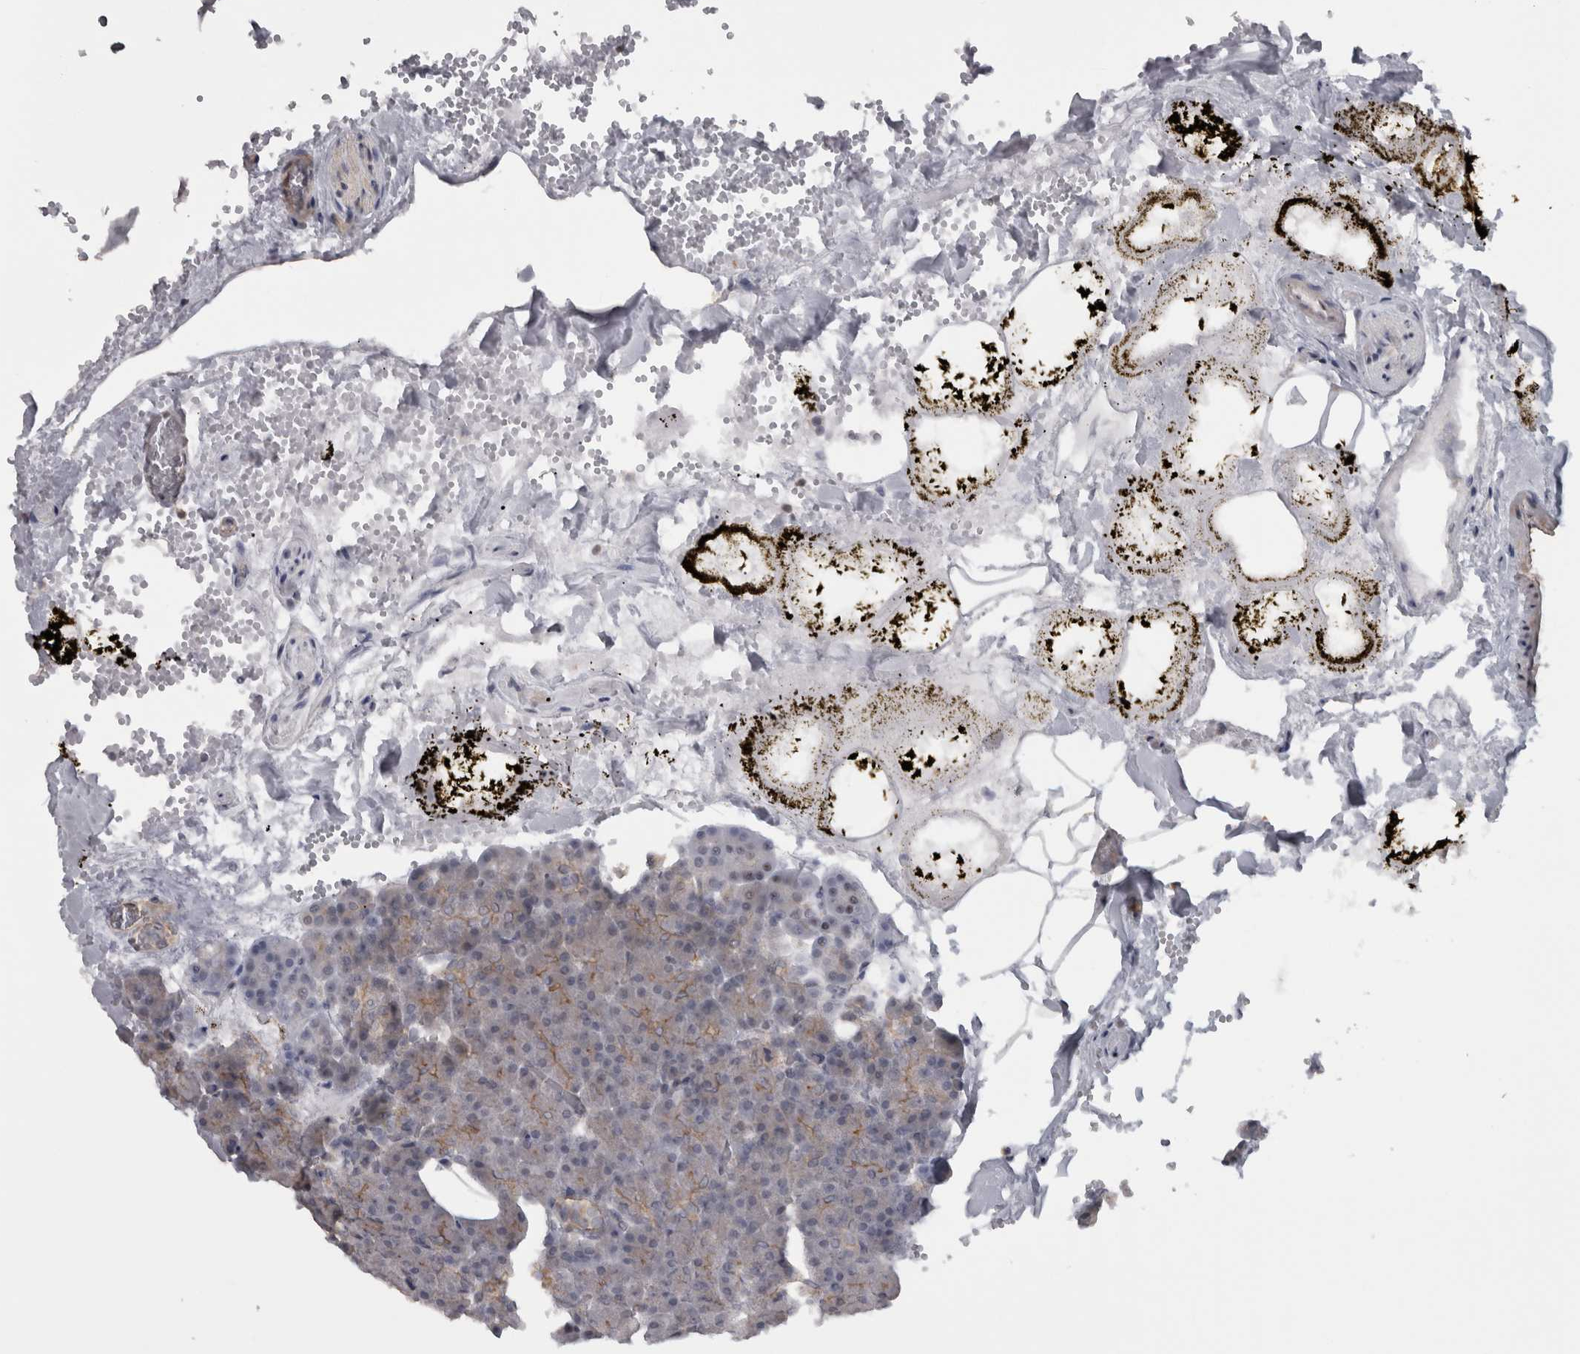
{"staining": {"intensity": "moderate", "quantity": "<25%", "location": "cytoplasmic/membranous"}, "tissue": "pancreas", "cell_type": "Exocrine glandular cells", "image_type": "normal", "snomed": [{"axis": "morphology", "description": "Normal tissue, NOS"}, {"axis": "morphology", "description": "Carcinoid, malignant, NOS"}, {"axis": "topography", "description": "Pancreas"}], "caption": "Immunohistochemical staining of benign human pancreas displays moderate cytoplasmic/membranous protein positivity in approximately <25% of exocrine glandular cells.", "gene": "PPP1R12B", "patient": {"sex": "female", "age": 35}}